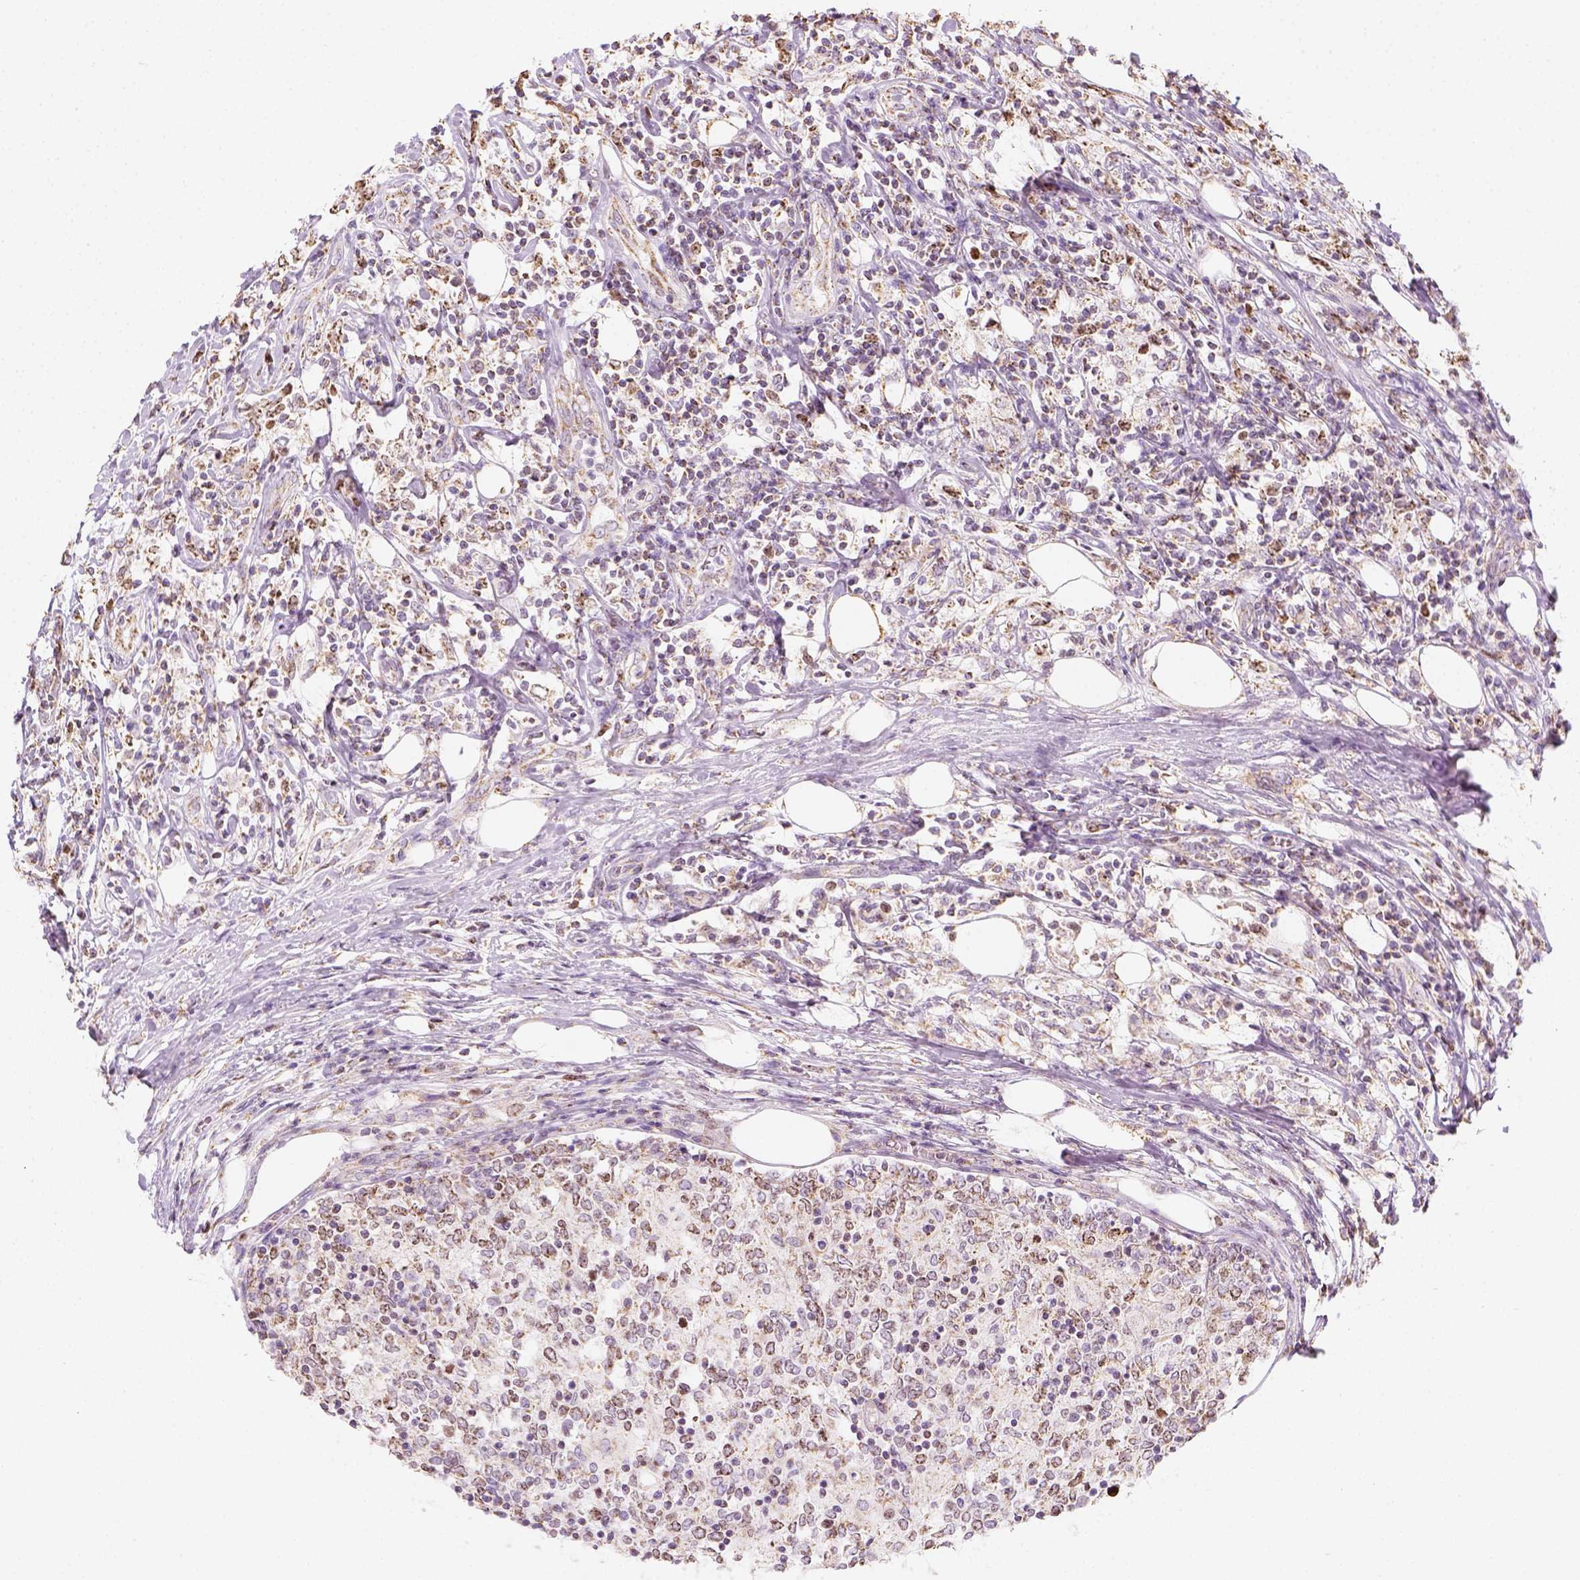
{"staining": {"intensity": "negative", "quantity": "none", "location": "none"}, "tissue": "lymphoma", "cell_type": "Tumor cells", "image_type": "cancer", "snomed": [{"axis": "morphology", "description": "Malignant lymphoma, non-Hodgkin's type, High grade"}, {"axis": "topography", "description": "Lymph node"}], "caption": "Immunohistochemical staining of human malignant lymphoma, non-Hodgkin's type (high-grade) reveals no significant expression in tumor cells.", "gene": "LCA5", "patient": {"sex": "female", "age": 84}}